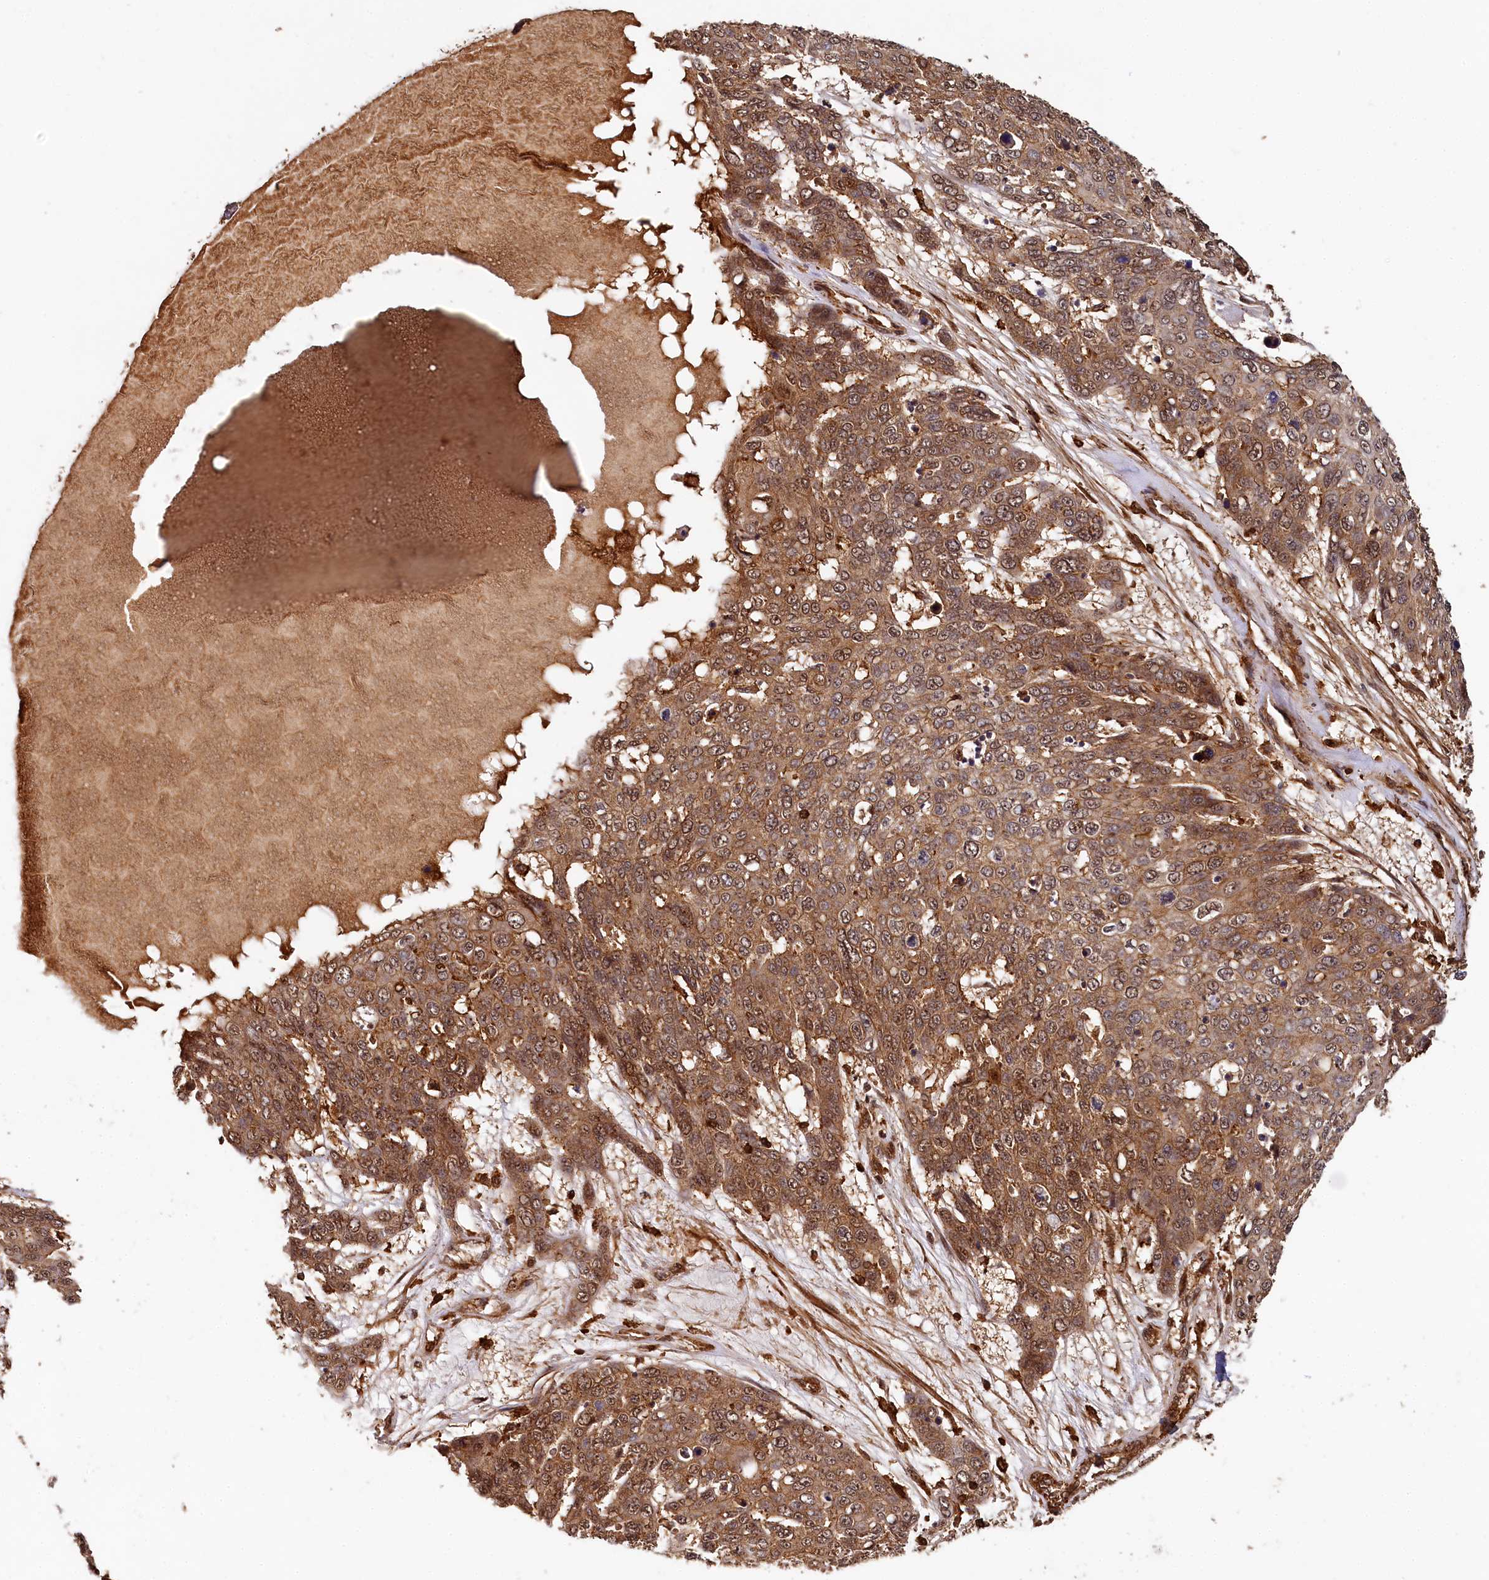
{"staining": {"intensity": "moderate", "quantity": ">75%", "location": "cytoplasmic/membranous,nuclear"}, "tissue": "skin cancer", "cell_type": "Tumor cells", "image_type": "cancer", "snomed": [{"axis": "morphology", "description": "Squamous cell carcinoma, NOS"}, {"axis": "topography", "description": "Skin"}], "caption": "A micrograph of human skin squamous cell carcinoma stained for a protein shows moderate cytoplasmic/membranous and nuclear brown staining in tumor cells. The protein is stained brown, and the nuclei are stained in blue (DAB (3,3'-diaminobenzidine) IHC with brightfield microscopy, high magnification).", "gene": "STUB1", "patient": {"sex": "male", "age": 71}}